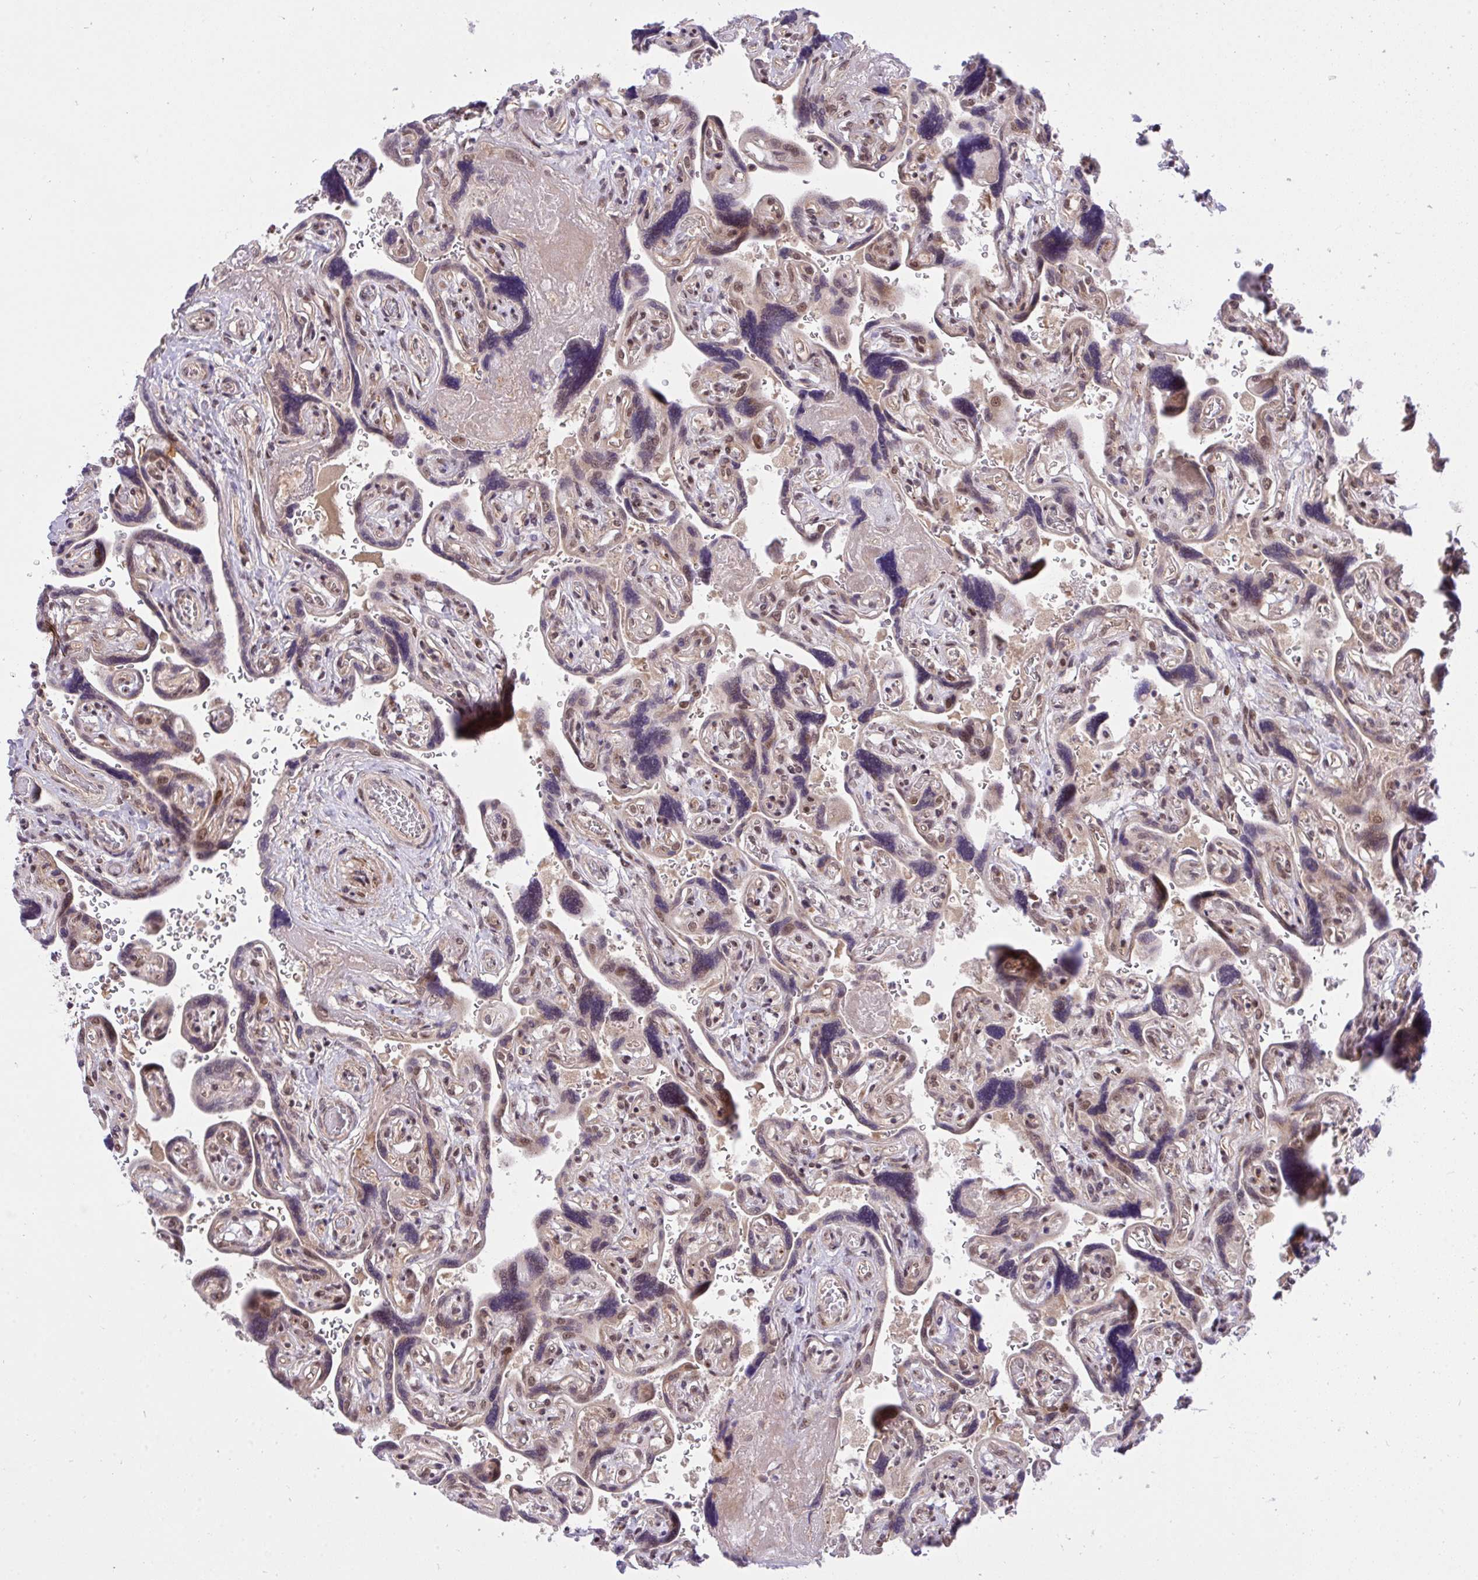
{"staining": {"intensity": "moderate", "quantity": ">75%", "location": "cytoplasmic/membranous"}, "tissue": "placenta", "cell_type": "Decidual cells", "image_type": "normal", "snomed": [{"axis": "morphology", "description": "Normal tissue, NOS"}, {"axis": "topography", "description": "Placenta"}], "caption": "This micrograph displays IHC staining of normal placenta, with medium moderate cytoplasmic/membranous expression in about >75% of decidual cells.", "gene": "ERI1", "patient": {"sex": "female", "age": 32}}